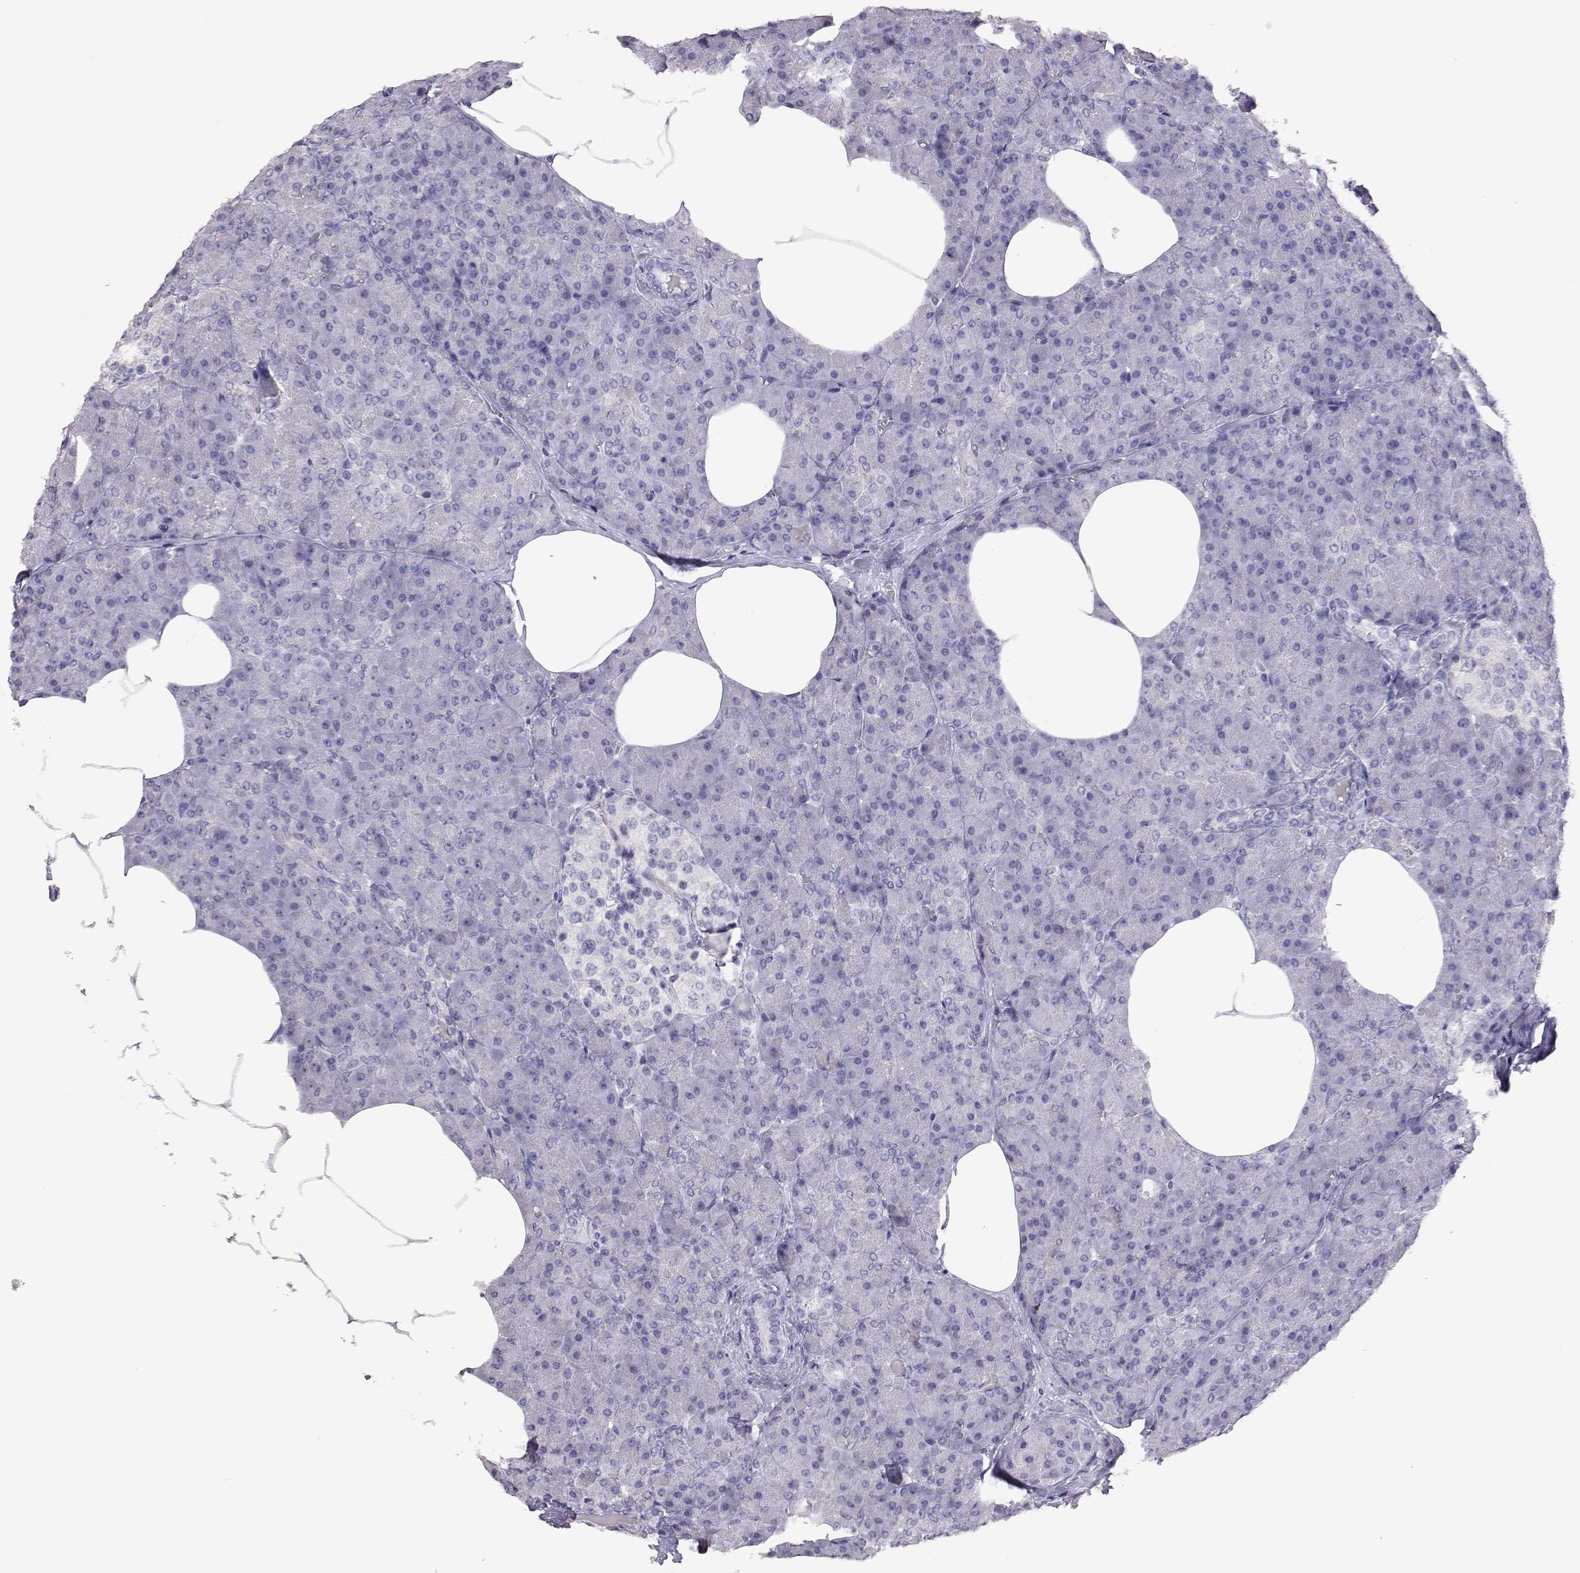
{"staining": {"intensity": "negative", "quantity": "none", "location": "none"}, "tissue": "pancreas", "cell_type": "Exocrine glandular cells", "image_type": "normal", "snomed": [{"axis": "morphology", "description": "Normal tissue, NOS"}, {"axis": "topography", "description": "Pancreas"}], "caption": "Immunohistochemical staining of normal human pancreas reveals no significant positivity in exocrine glandular cells. Nuclei are stained in blue.", "gene": "PMCH", "patient": {"sex": "female", "age": 45}}